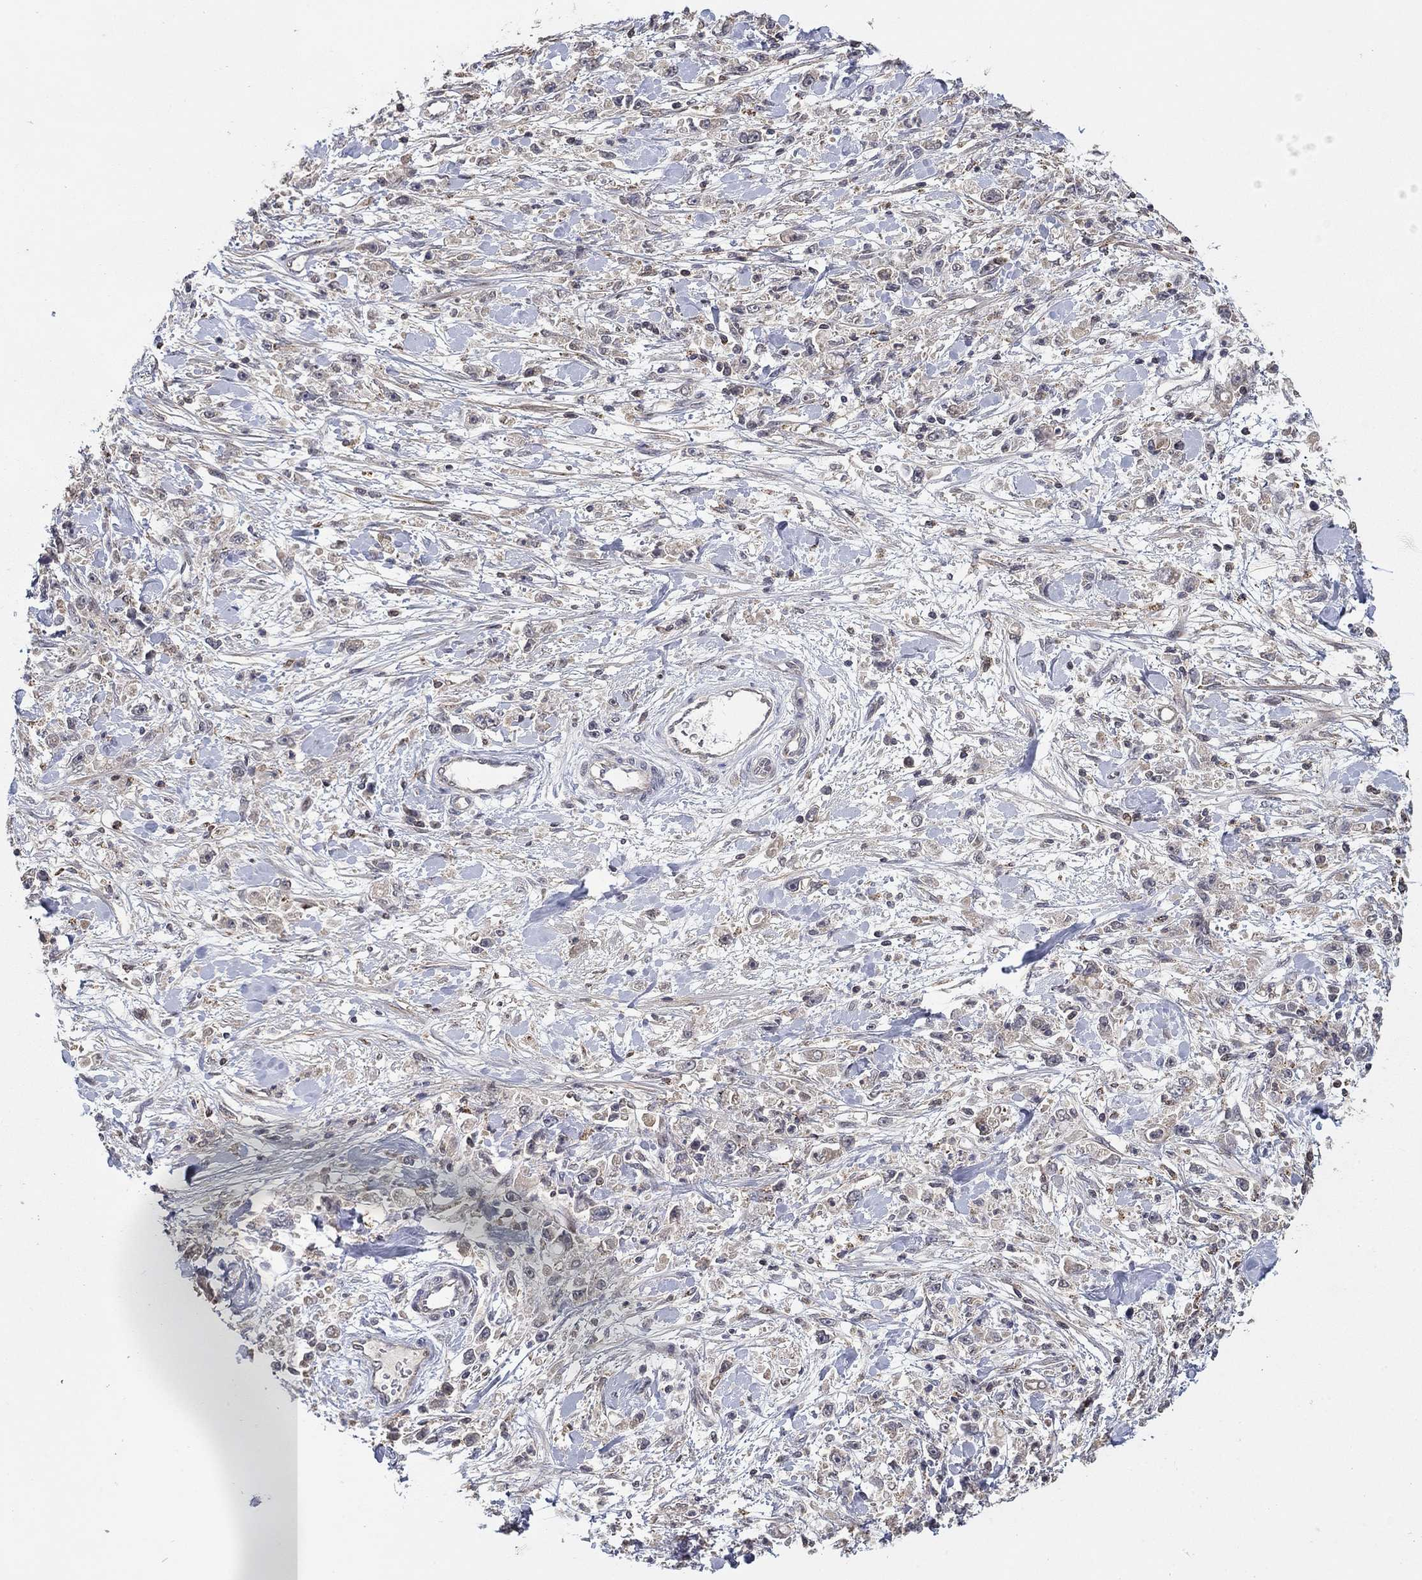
{"staining": {"intensity": "moderate", "quantity": "<25%", "location": "cytoplasmic/membranous"}, "tissue": "stomach cancer", "cell_type": "Tumor cells", "image_type": "cancer", "snomed": [{"axis": "morphology", "description": "Adenocarcinoma, NOS"}, {"axis": "topography", "description": "Stomach"}], "caption": "Human stomach cancer (adenocarcinoma) stained with a brown dye demonstrates moderate cytoplasmic/membranous positive staining in approximately <25% of tumor cells.", "gene": "LPCAT4", "patient": {"sex": "female", "age": 59}}